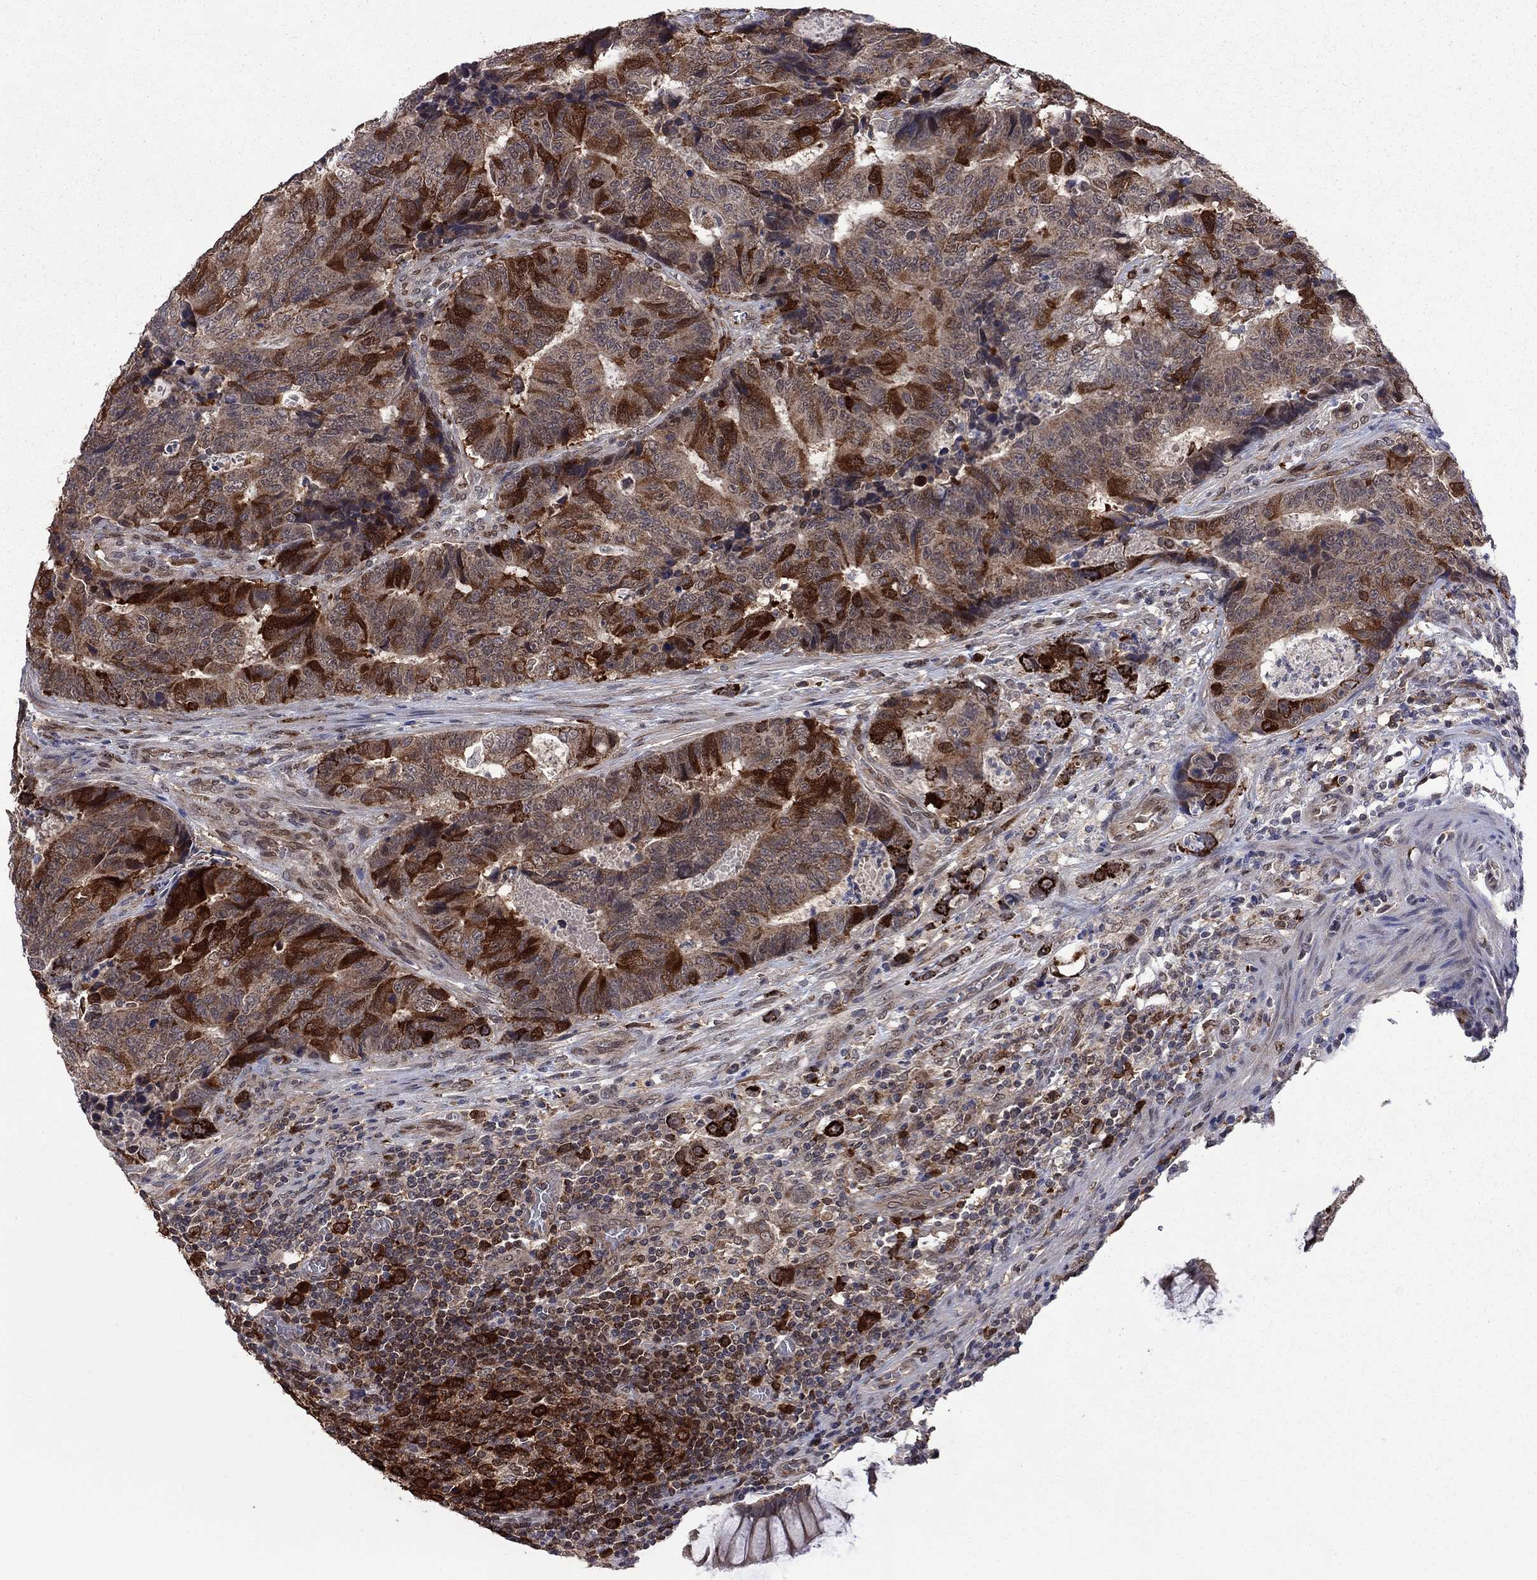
{"staining": {"intensity": "strong", "quantity": "<25%", "location": "cytoplasmic/membranous"}, "tissue": "colorectal cancer", "cell_type": "Tumor cells", "image_type": "cancer", "snomed": [{"axis": "morphology", "description": "Adenocarcinoma, NOS"}, {"axis": "topography", "description": "Colon"}], "caption": "This is a photomicrograph of IHC staining of colorectal cancer (adenocarcinoma), which shows strong expression in the cytoplasmic/membranous of tumor cells.", "gene": "GPAA1", "patient": {"sex": "female", "age": 48}}